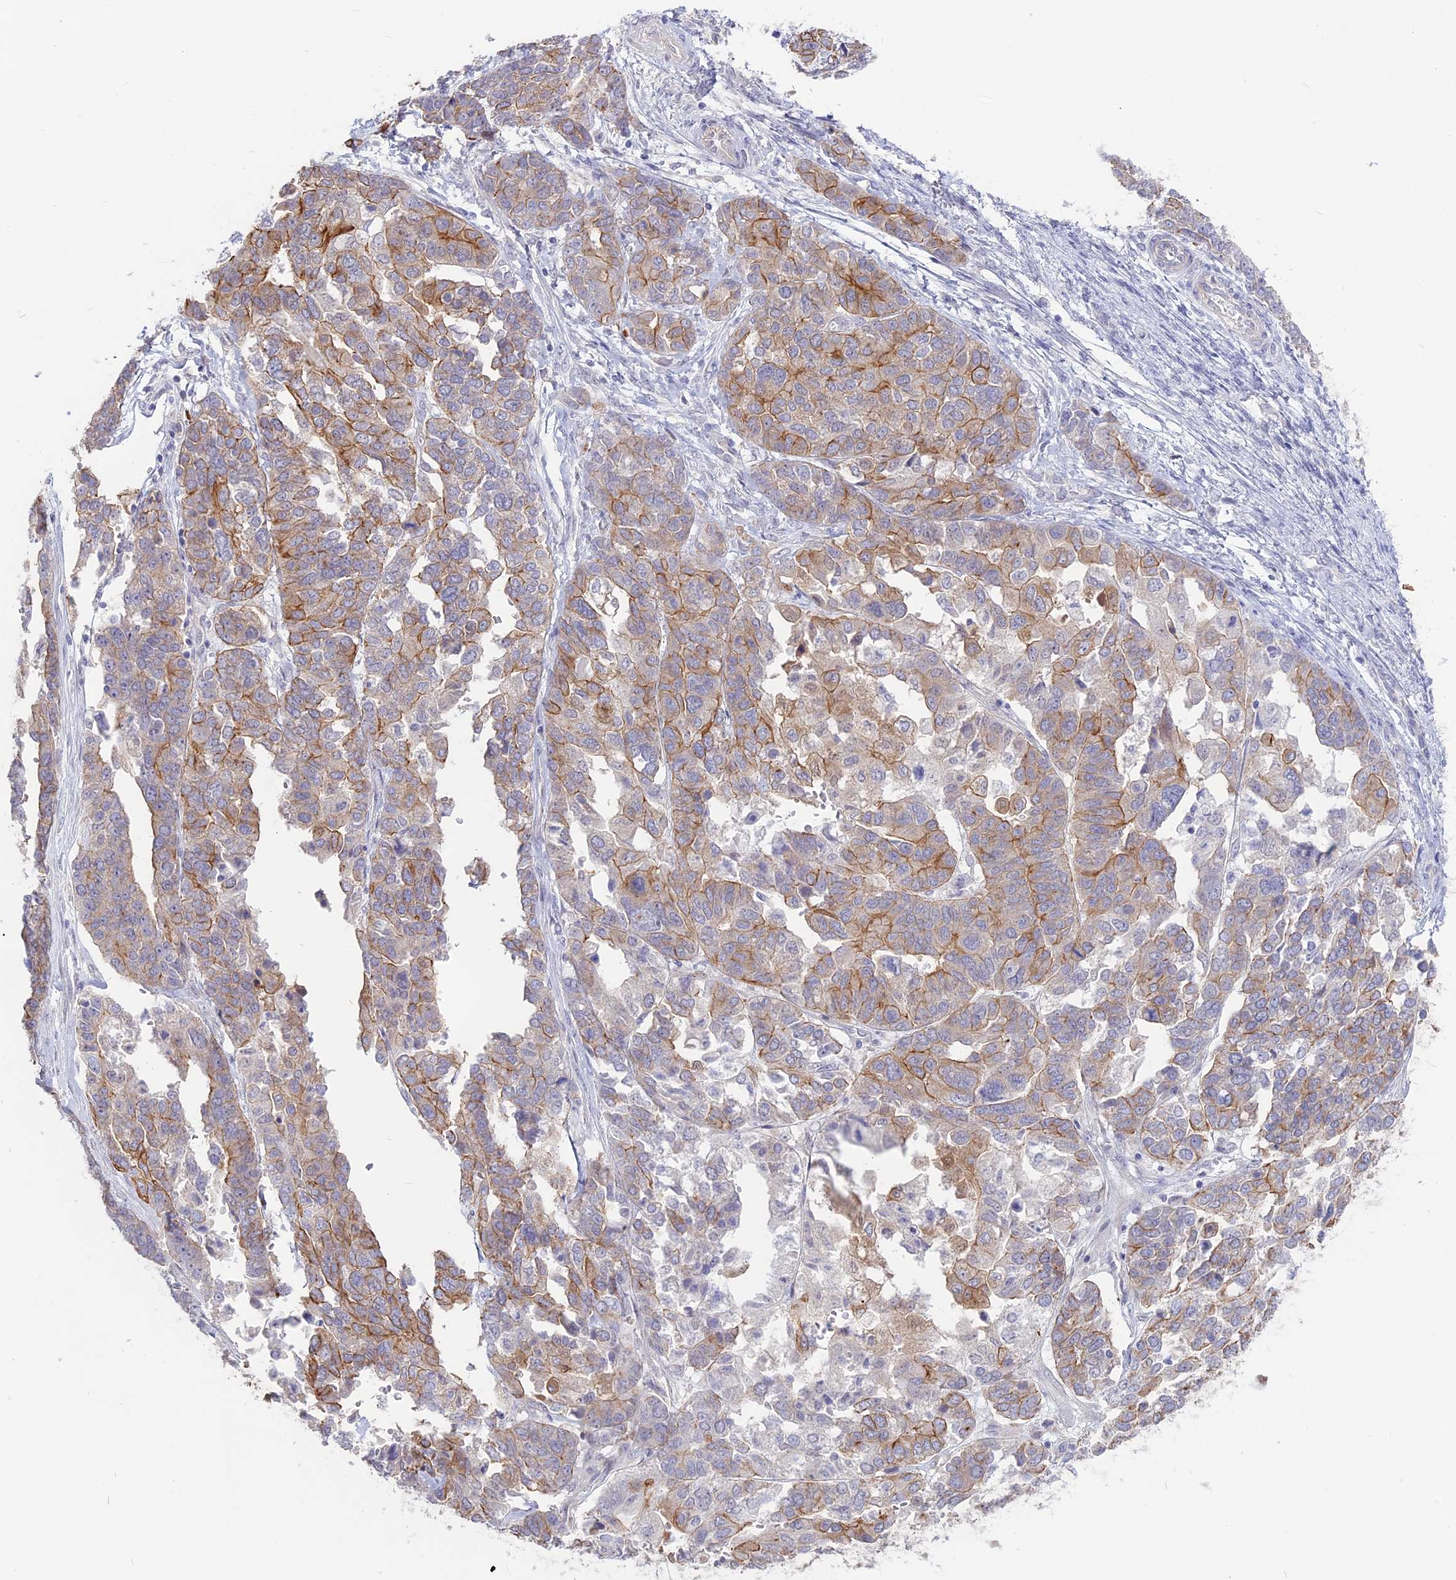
{"staining": {"intensity": "moderate", "quantity": "25%-75%", "location": "cytoplasmic/membranous"}, "tissue": "ovarian cancer", "cell_type": "Tumor cells", "image_type": "cancer", "snomed": [{"axis": "morphology", "description": "Cystadenocarcinoma, serous, NOS"}, {"axis": "topography", "description": "Ovary"}], "caption": "A brown stain shows moderate cytoplasmic/membranous positivity of a protein in serous cystadenocarcinoma (ovarian) tumor cells. (DAB = brown stain, brightfield microscopy at high magnification).", "gene": "MYO5B", "patient": {"sex": "female", "age": 44}}